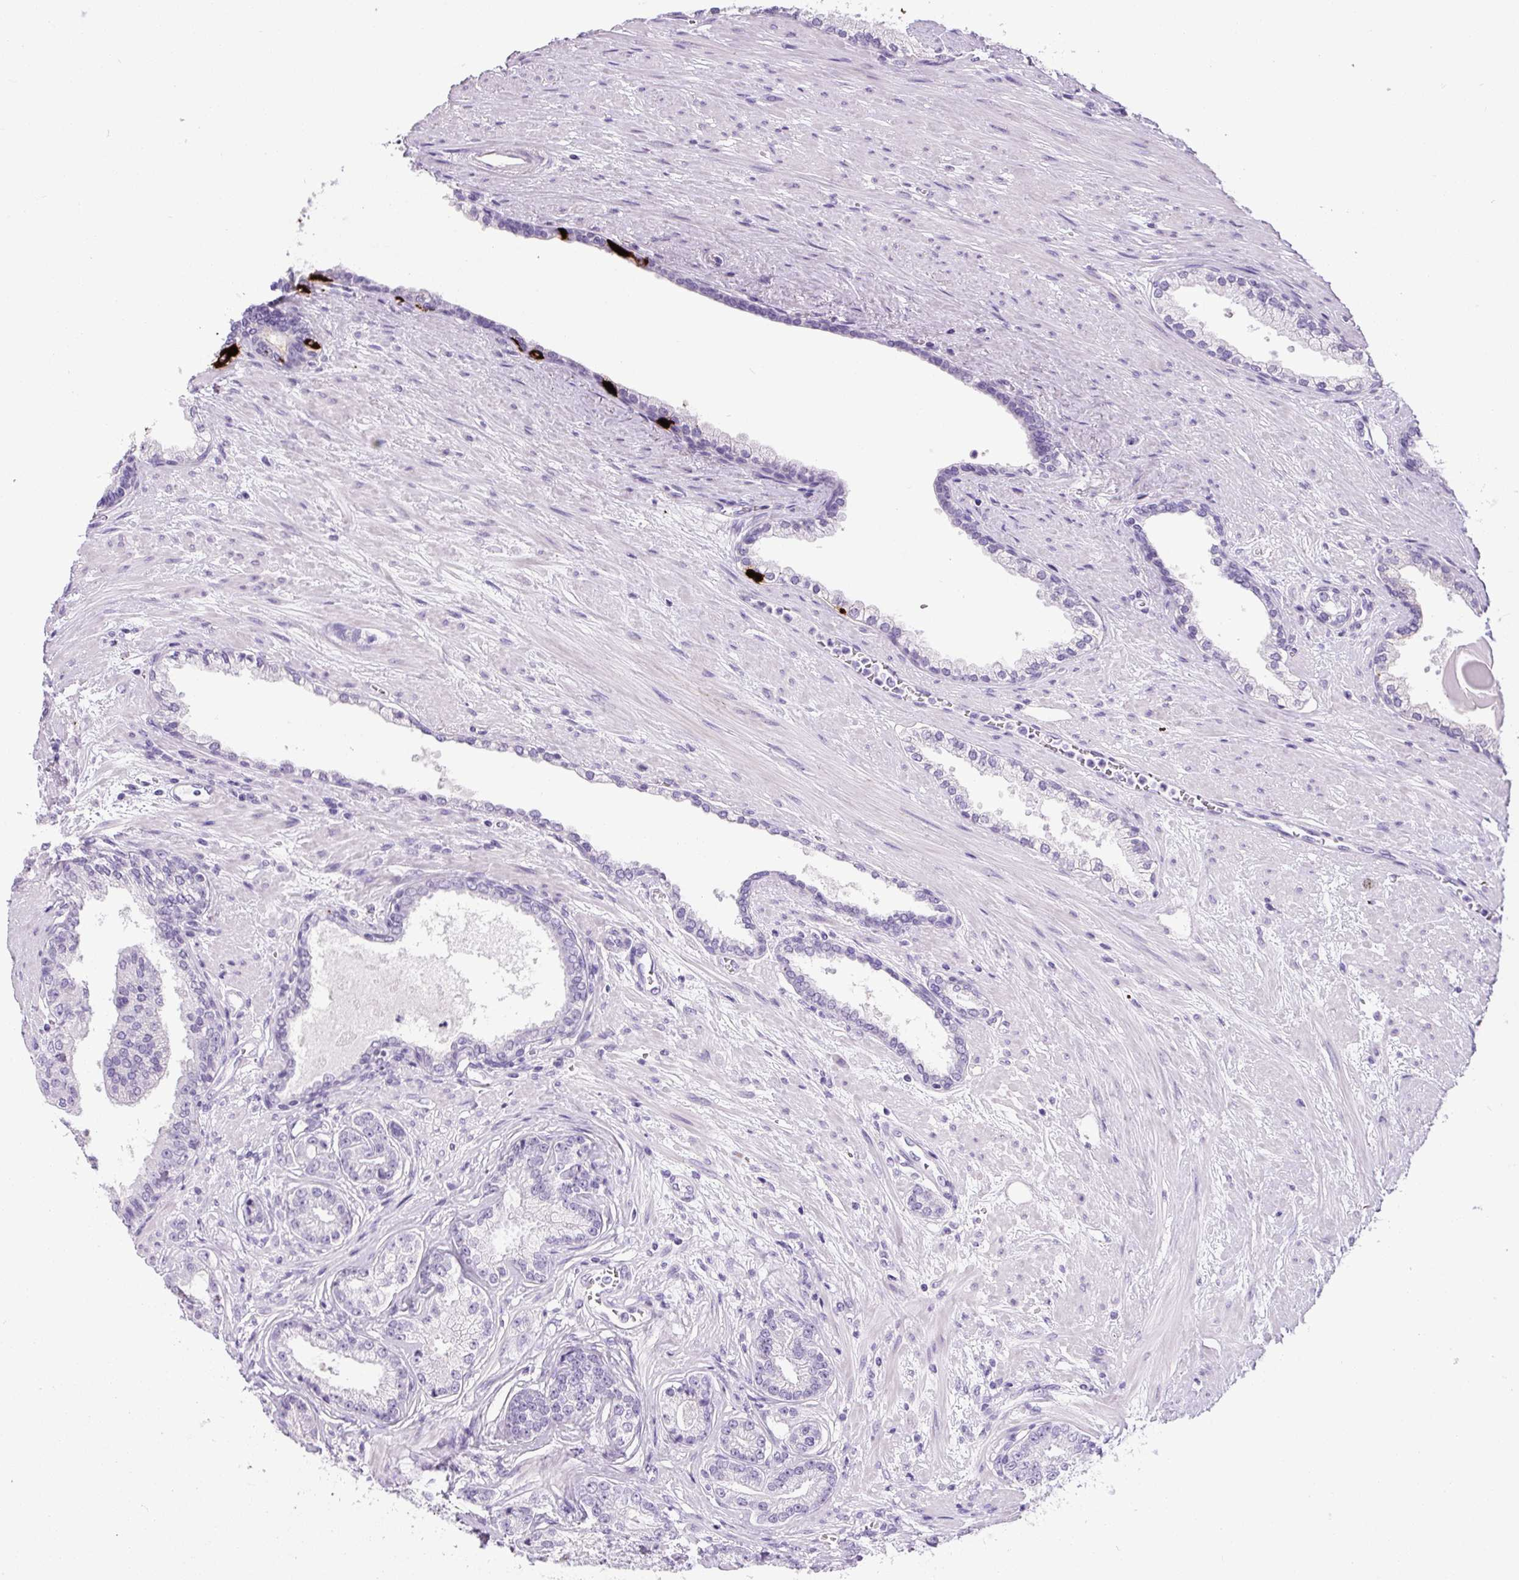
{"staining": {"intensity": "negative", "quantity": "none", "location": "none"}, "tissue": "prostate cancer", "cell_type": "Tumor cells", "image_type": "cancer", "snomed": [{"axis": "morphology", "description": "Adenocarcinoma, Low grade"}, {"axis": "topography", "description": "Prostate"}], "caption": "A high-resolution histopathology image shows immunohistochemistry (IHC) staining of prostate cancer (adenocarcinoma (low-grade)), which shows no significant positivity in tumor cells.", "gene": "CHGA", "patient": {"sex": "male", "age": 61}}